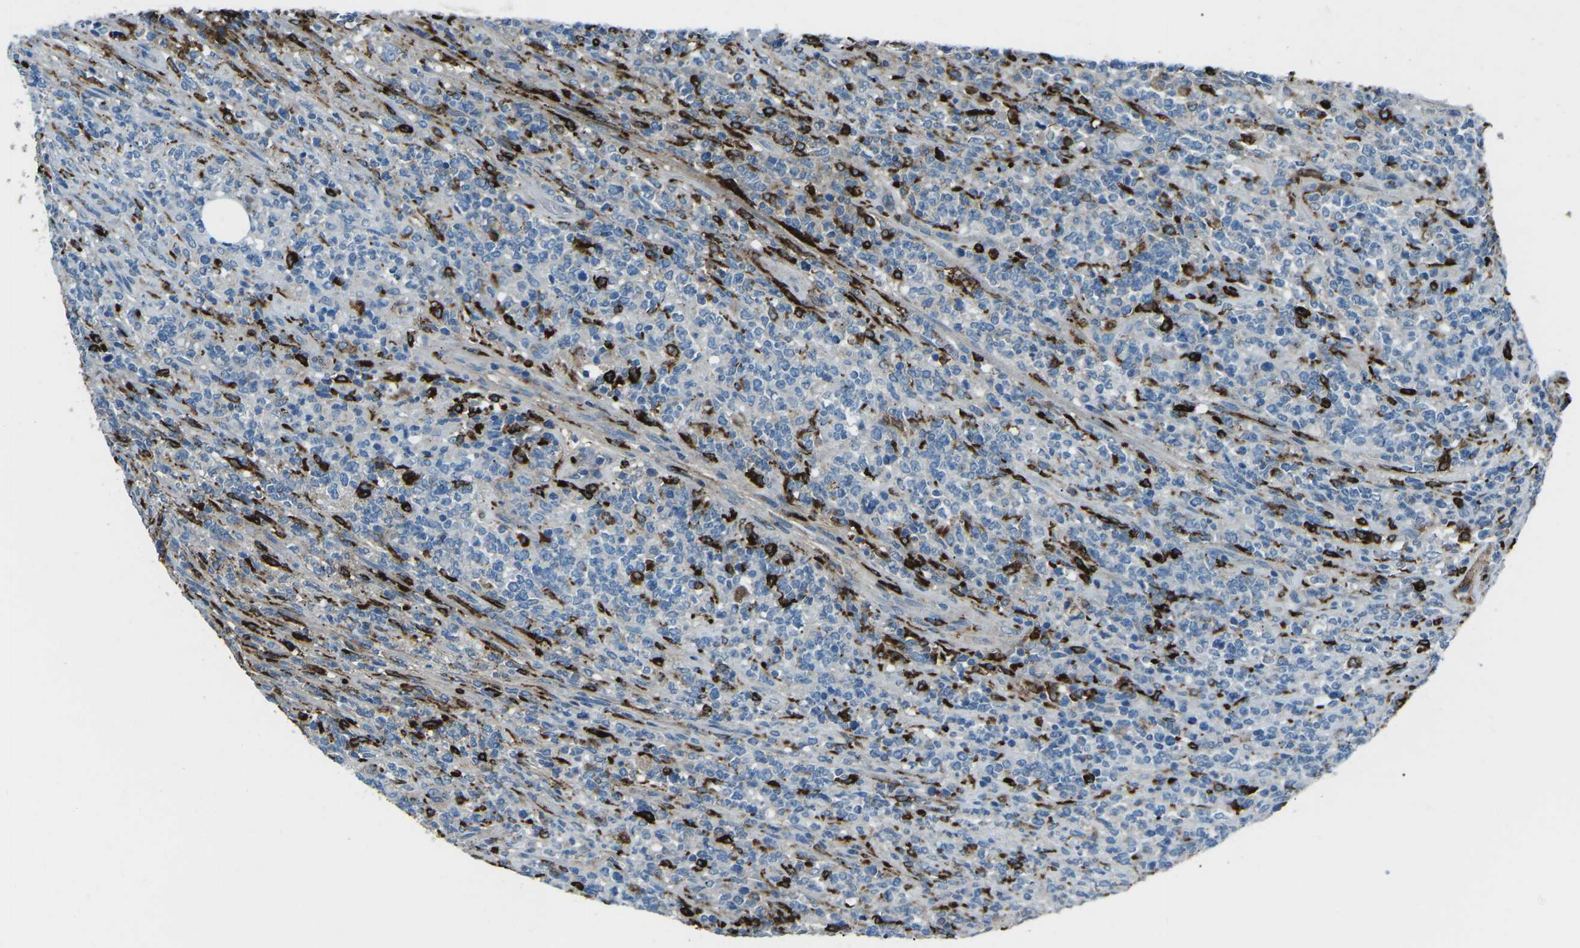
{"staining": {"intensity": "negative", "quantity": "none", "location": "none"}, "tissue": "lymphoma", "cell_type": "Tumor cells", "image_type": "cancer", "snomed": [{"axis": "morphology", "description": "Malignant lymphoma, non-Hodgkin's type, High grade"}, {"axis": "topography", "description": "Soft tissue"}], "caption": "Immunohistochemistry histopathology image of lymphoma stained for a protein (brown), which demonstrates no expression in tumor cells.", "gene": "FCN1", "patient": {"sex": "male", "age": 18}}